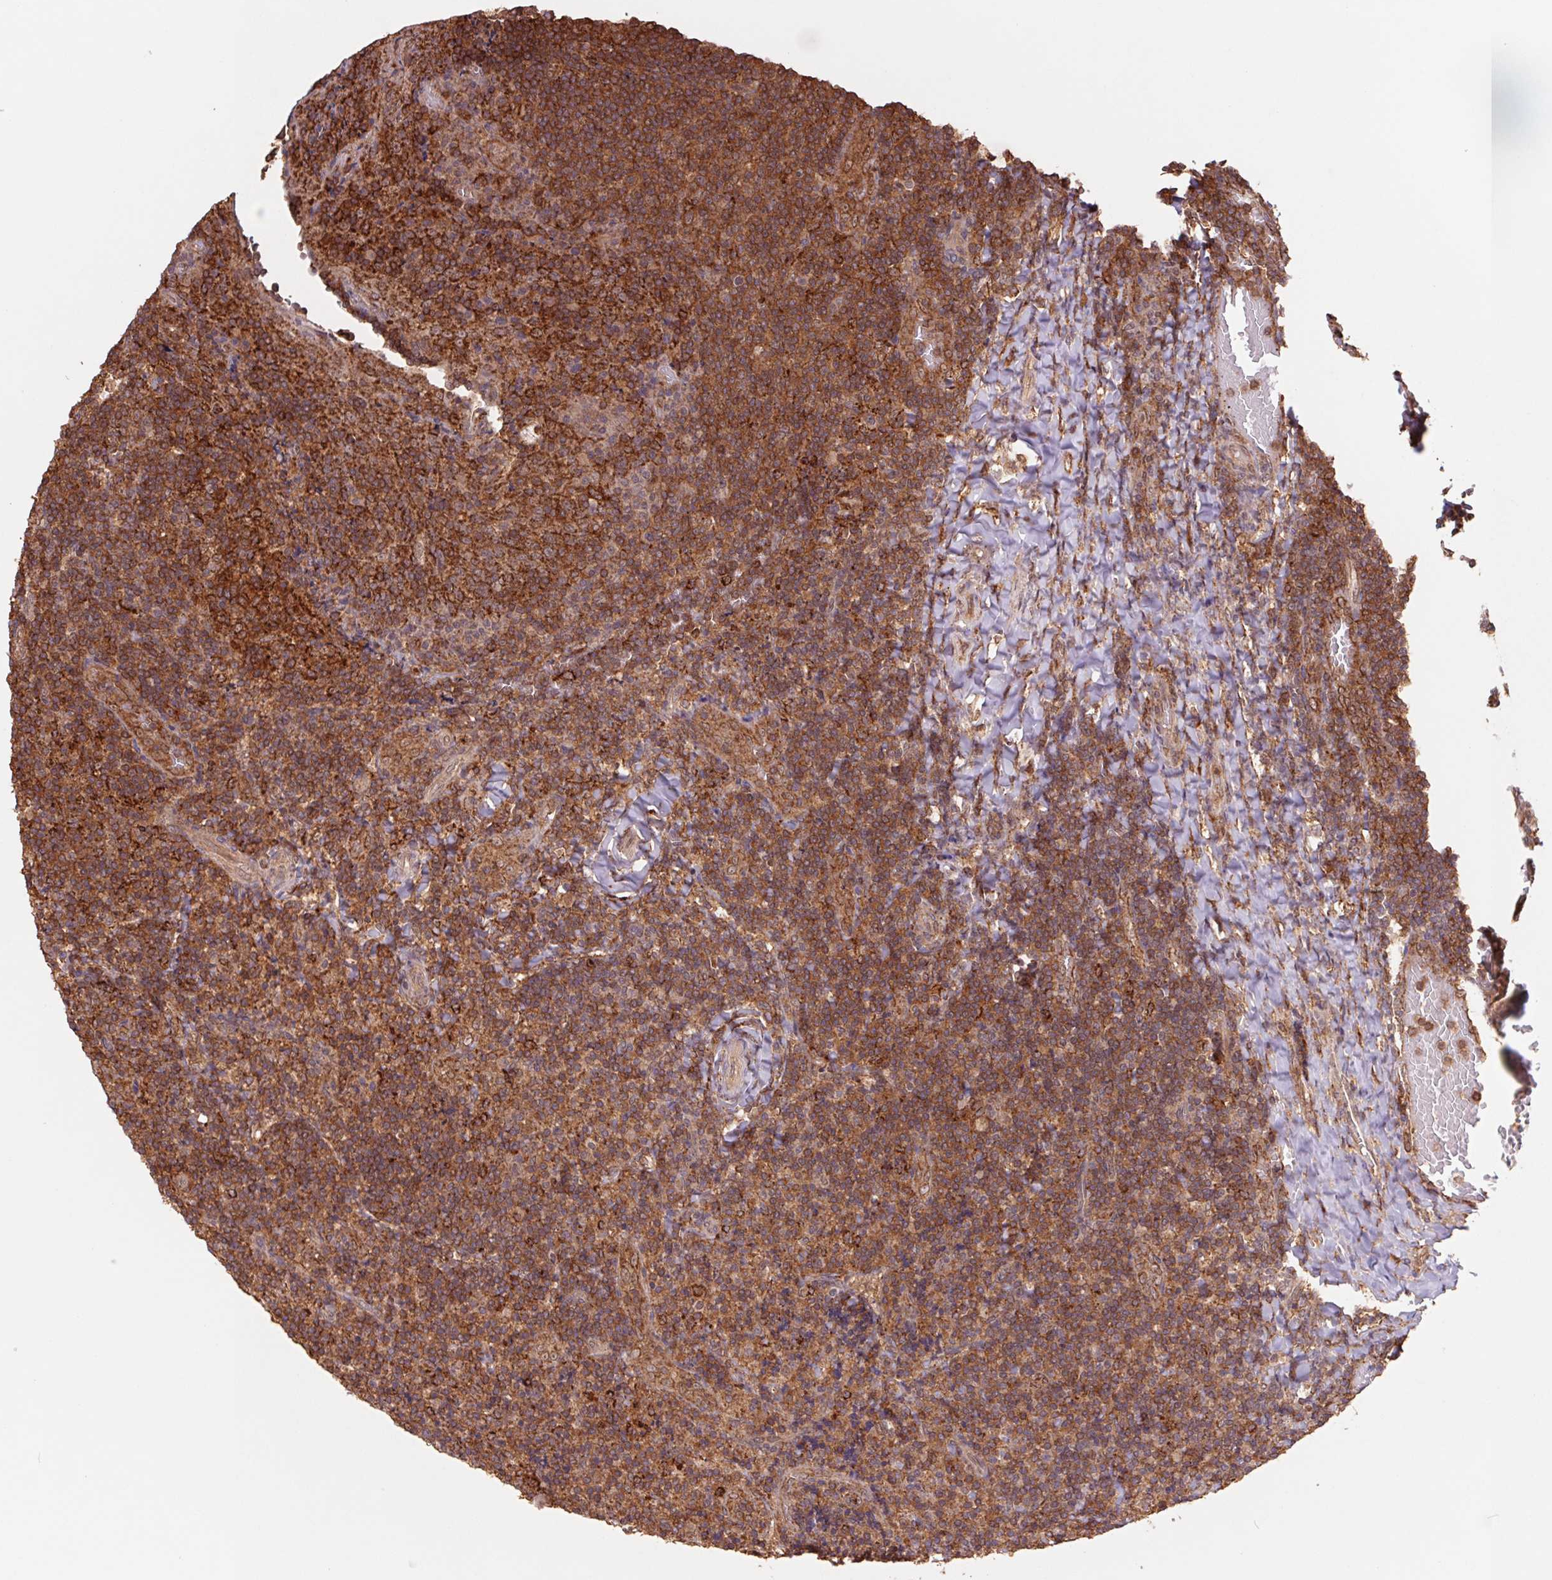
{"staining": {"intensity": "strong", "quantity": ">75%", "location": "cytoplasmic/membranous"}, "tissue": "tonsil", "cell_type": "Non-germinal center cells", "image_type": "normal", "snomed": [{"axis": "morphology", "description": "Normal tissue, NOS"}, {"axis": "topography", "description": "Tonsil"}], "caption": "Protein analysis of benign tonsil demonstrates strong cytoplasmic/membranous expression in about >75% of non-germinal center cells.", "gene": "URM1", "patient": {"sex": "male", "age": 17}}